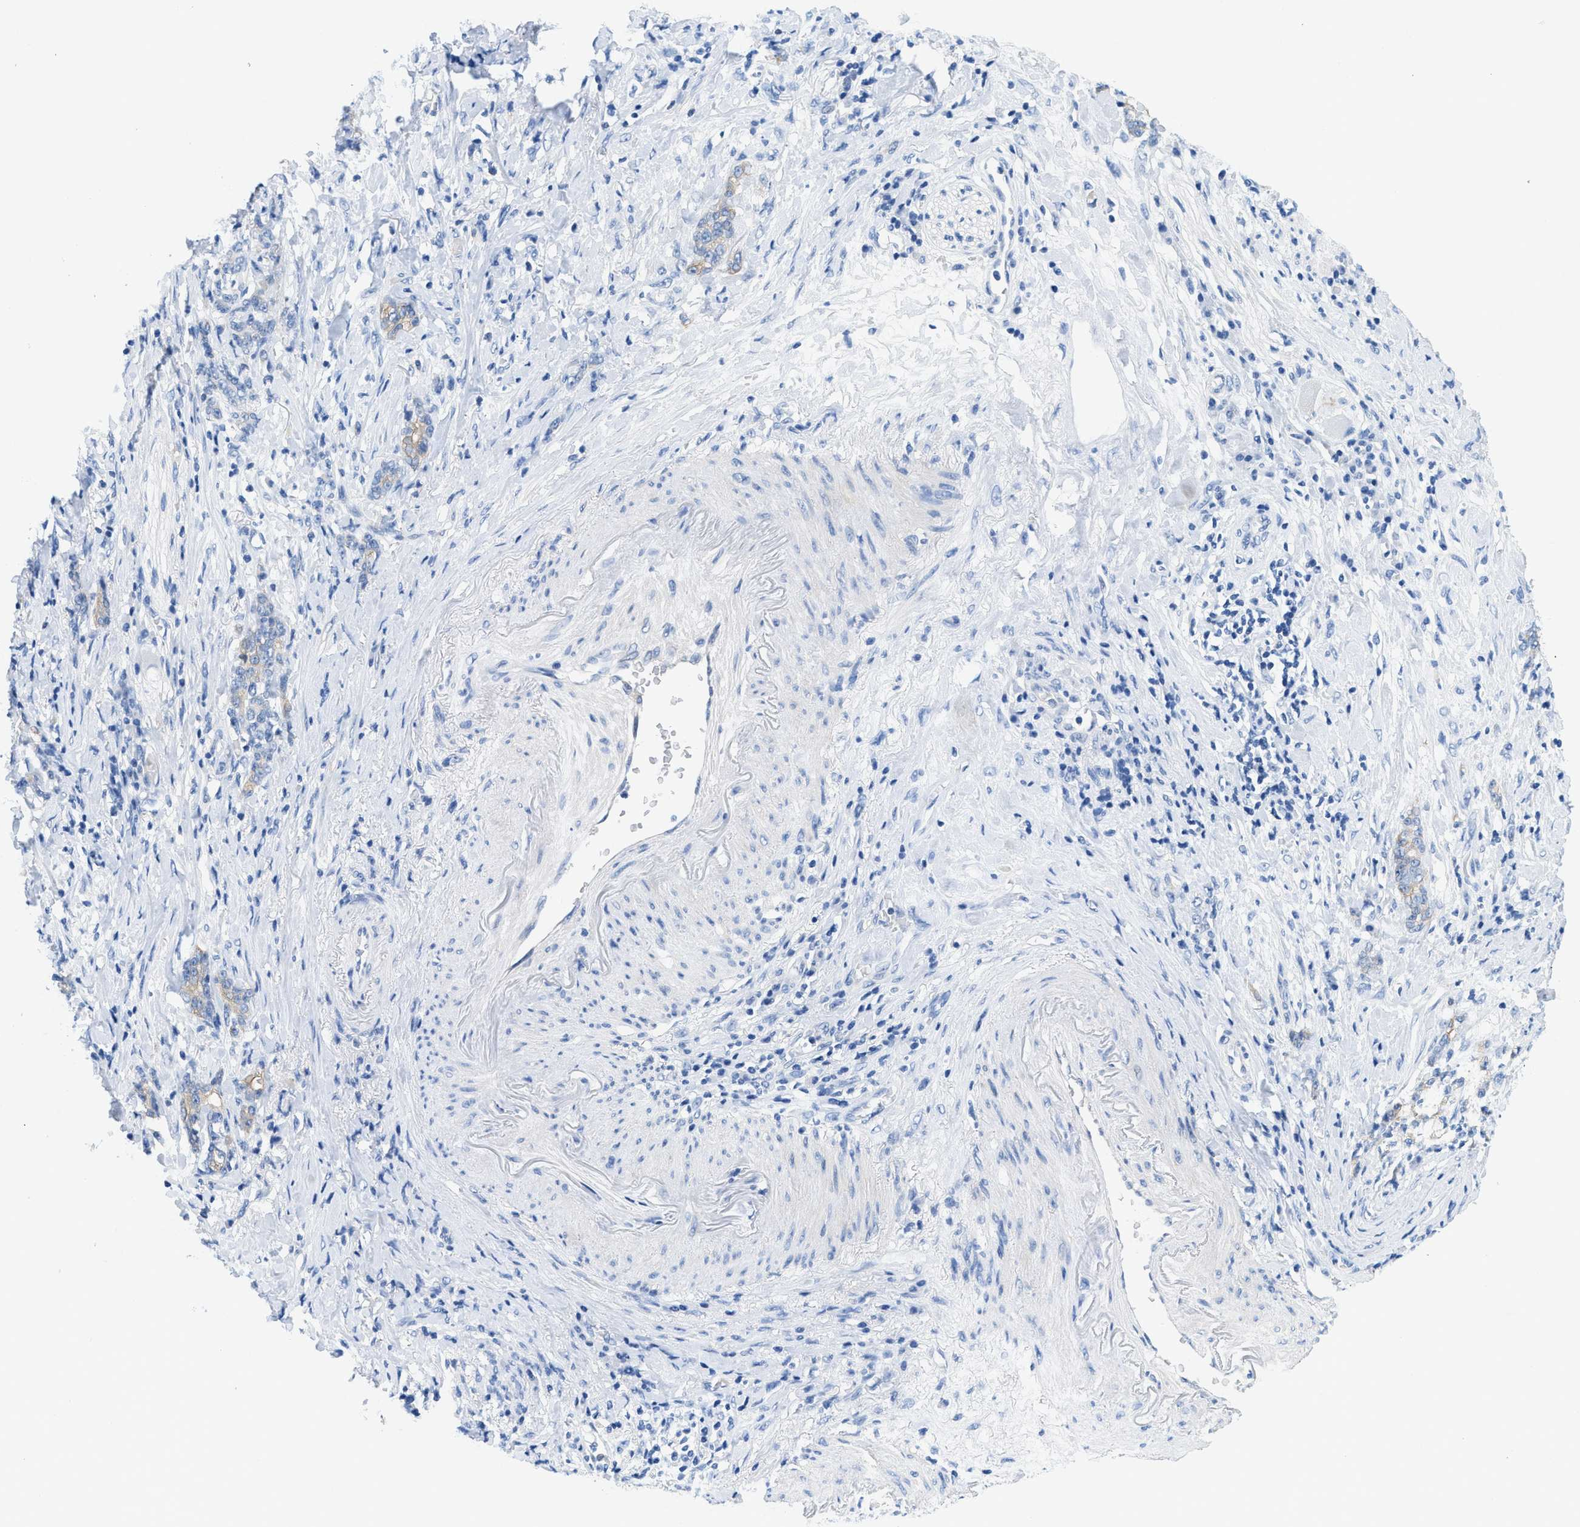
{"staining": {"intensity": "weak", "quantity": "<25%", "location": "cytoplasmic/membranous"}, "tissue": "stomach cancer", "cell_type": "Tumor cells", "image_type": "cancer", "snomed": [{"axis": "morphology", "description": "Adenocarcinoma, NOS"}, {"axis": "topography", "description": "Stomach, lower"}], "caption": "DAB immunohistochemical staining of stomach adenocarcinoma shows no significant staining in tumor cells.", "gene": "BPGM", "patient": {"sex": "male", "age": 88}}